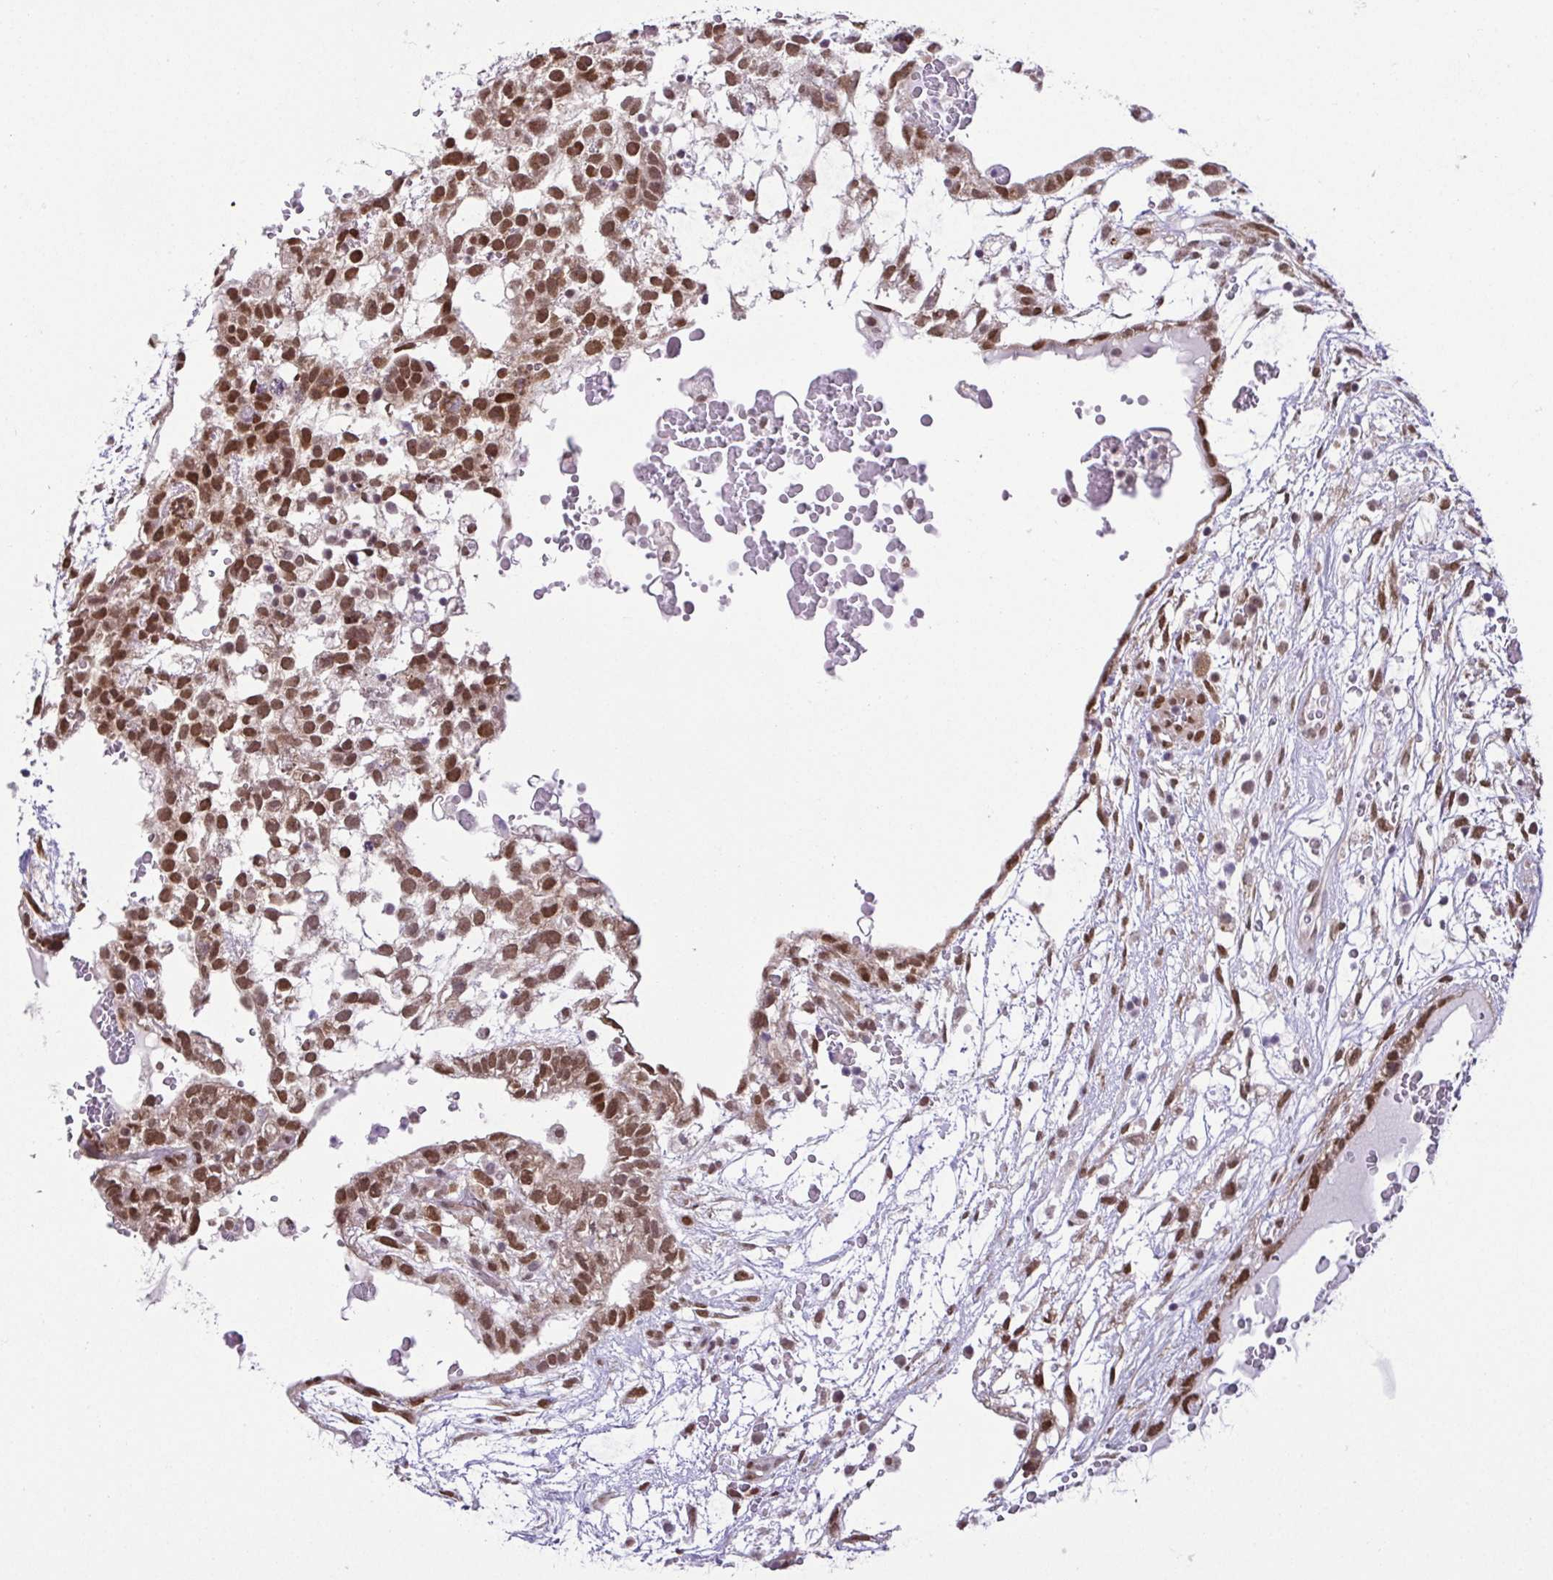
{"staining": {"intensity": "strong", "quantity": ">75%", "location": "nuclear"}, "tissue": "testis cancer", "cell_type": "Tumor cells", "image_type": "cancer", "snomed": [{"axis": "morphology", "description": "Normal tissue, NOS"}, {"axis": "morphology", "description": "Carcinoma, Embryonal, NOS"}, {"axis": "topography", "description": "Testis"}], "caption": "Immunohistochemical staining of testis cancer (embryonal carcinoma) shows high levels of strong nuclear protein expression in approximately >75% of tumor cells.", "gene": "RBM3", "patient": {"sex": "male", "age": 32}}